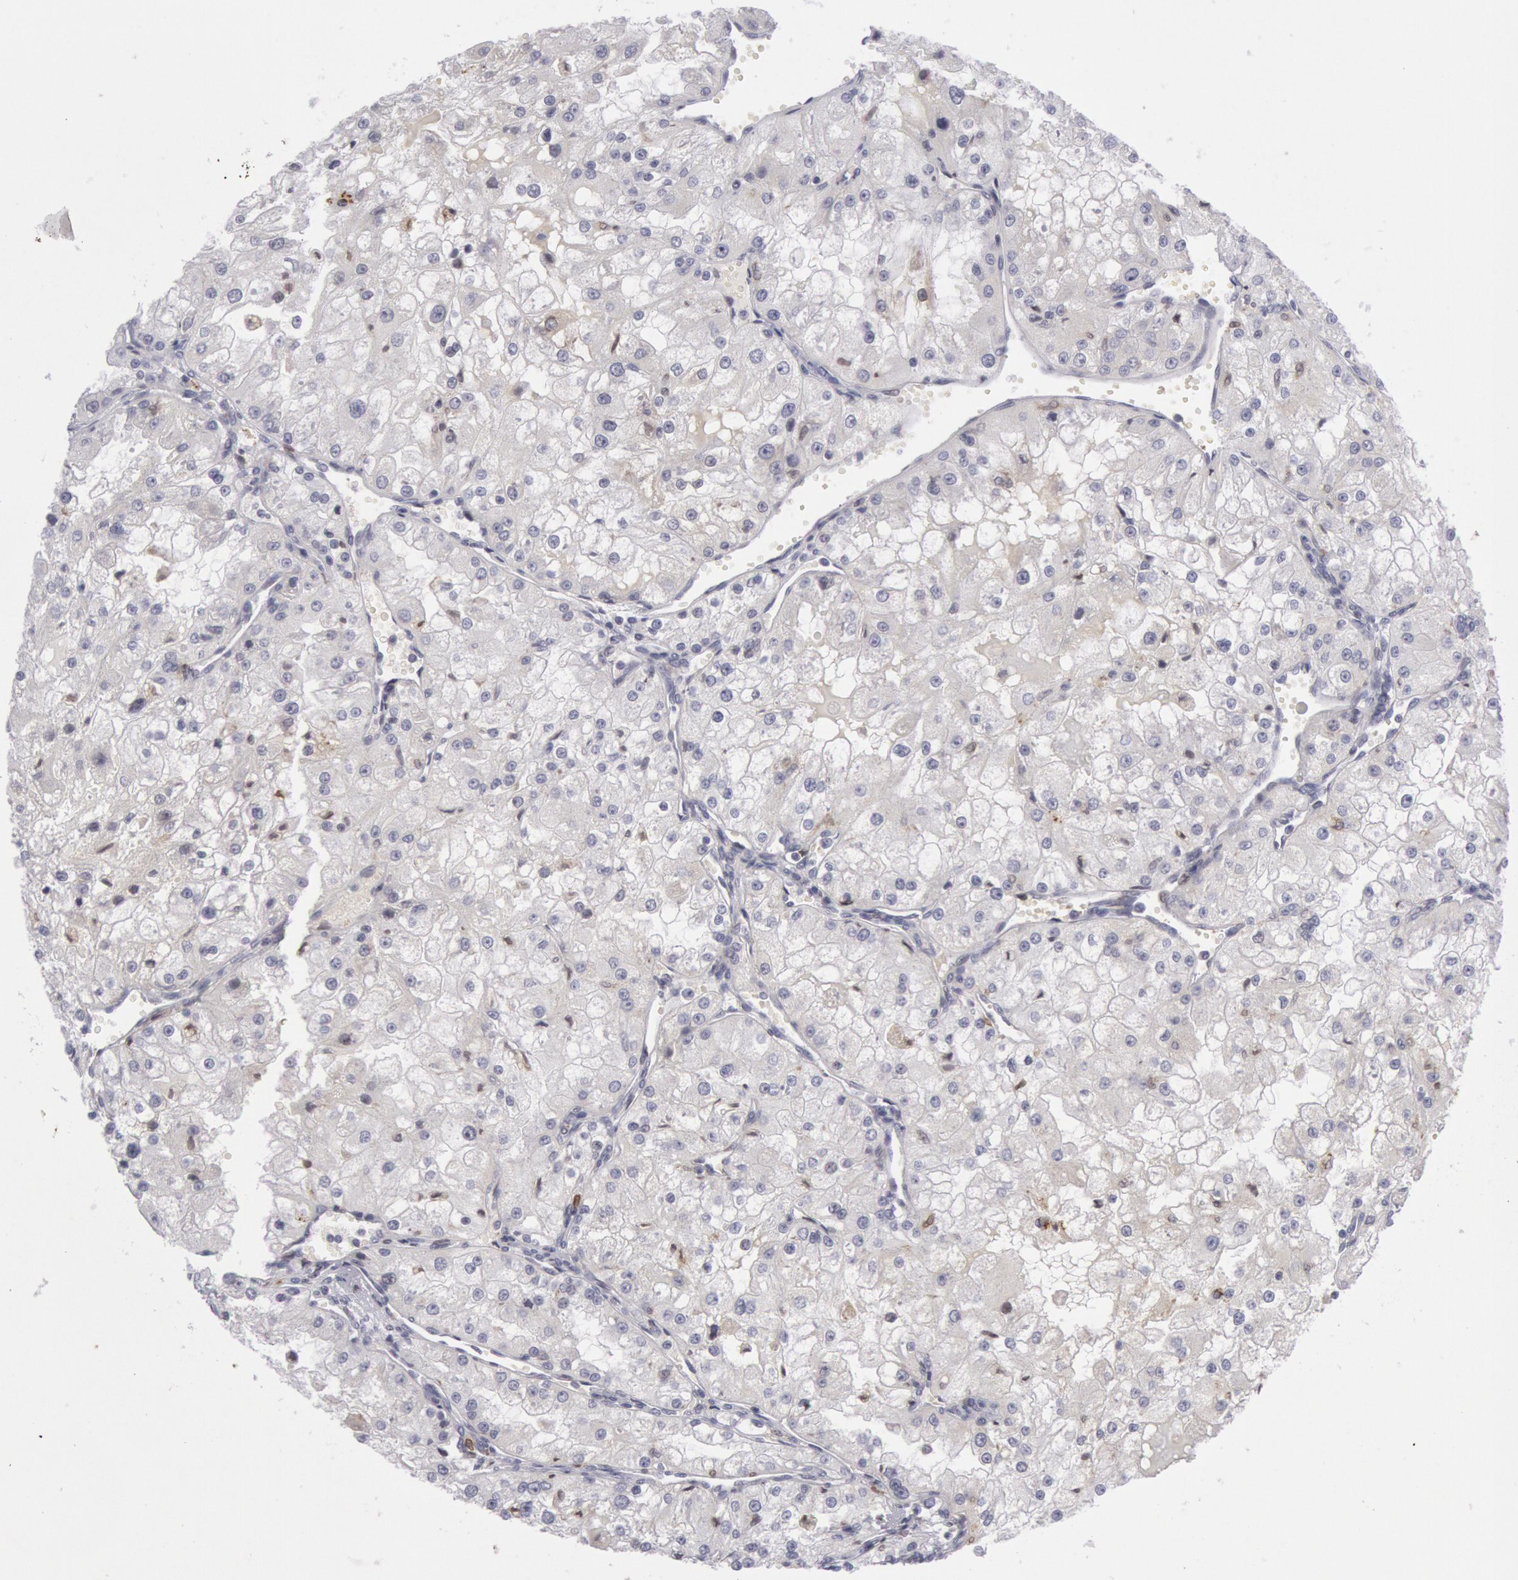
{"staining": {"intensity": "negative", "quantity": "none", "location": "none"}, "tissue": "renal cancer", "cell_type": "Tumor cells", "image_type": "cancer", "snomed": [{"axis": "morphology", "description": "Adenocarcinoma, NOS"}, {"axis": "topography", "description": "Kidney"}], "caption": "High power microscopy histopathology image of an immunohistochemistry (IHC) image of renal cancer (adenocarcinoma), revealing no significant positivity in tumor cells.", "gene": "PTGS2", "patient": {"sex": "female", "age": 74}}